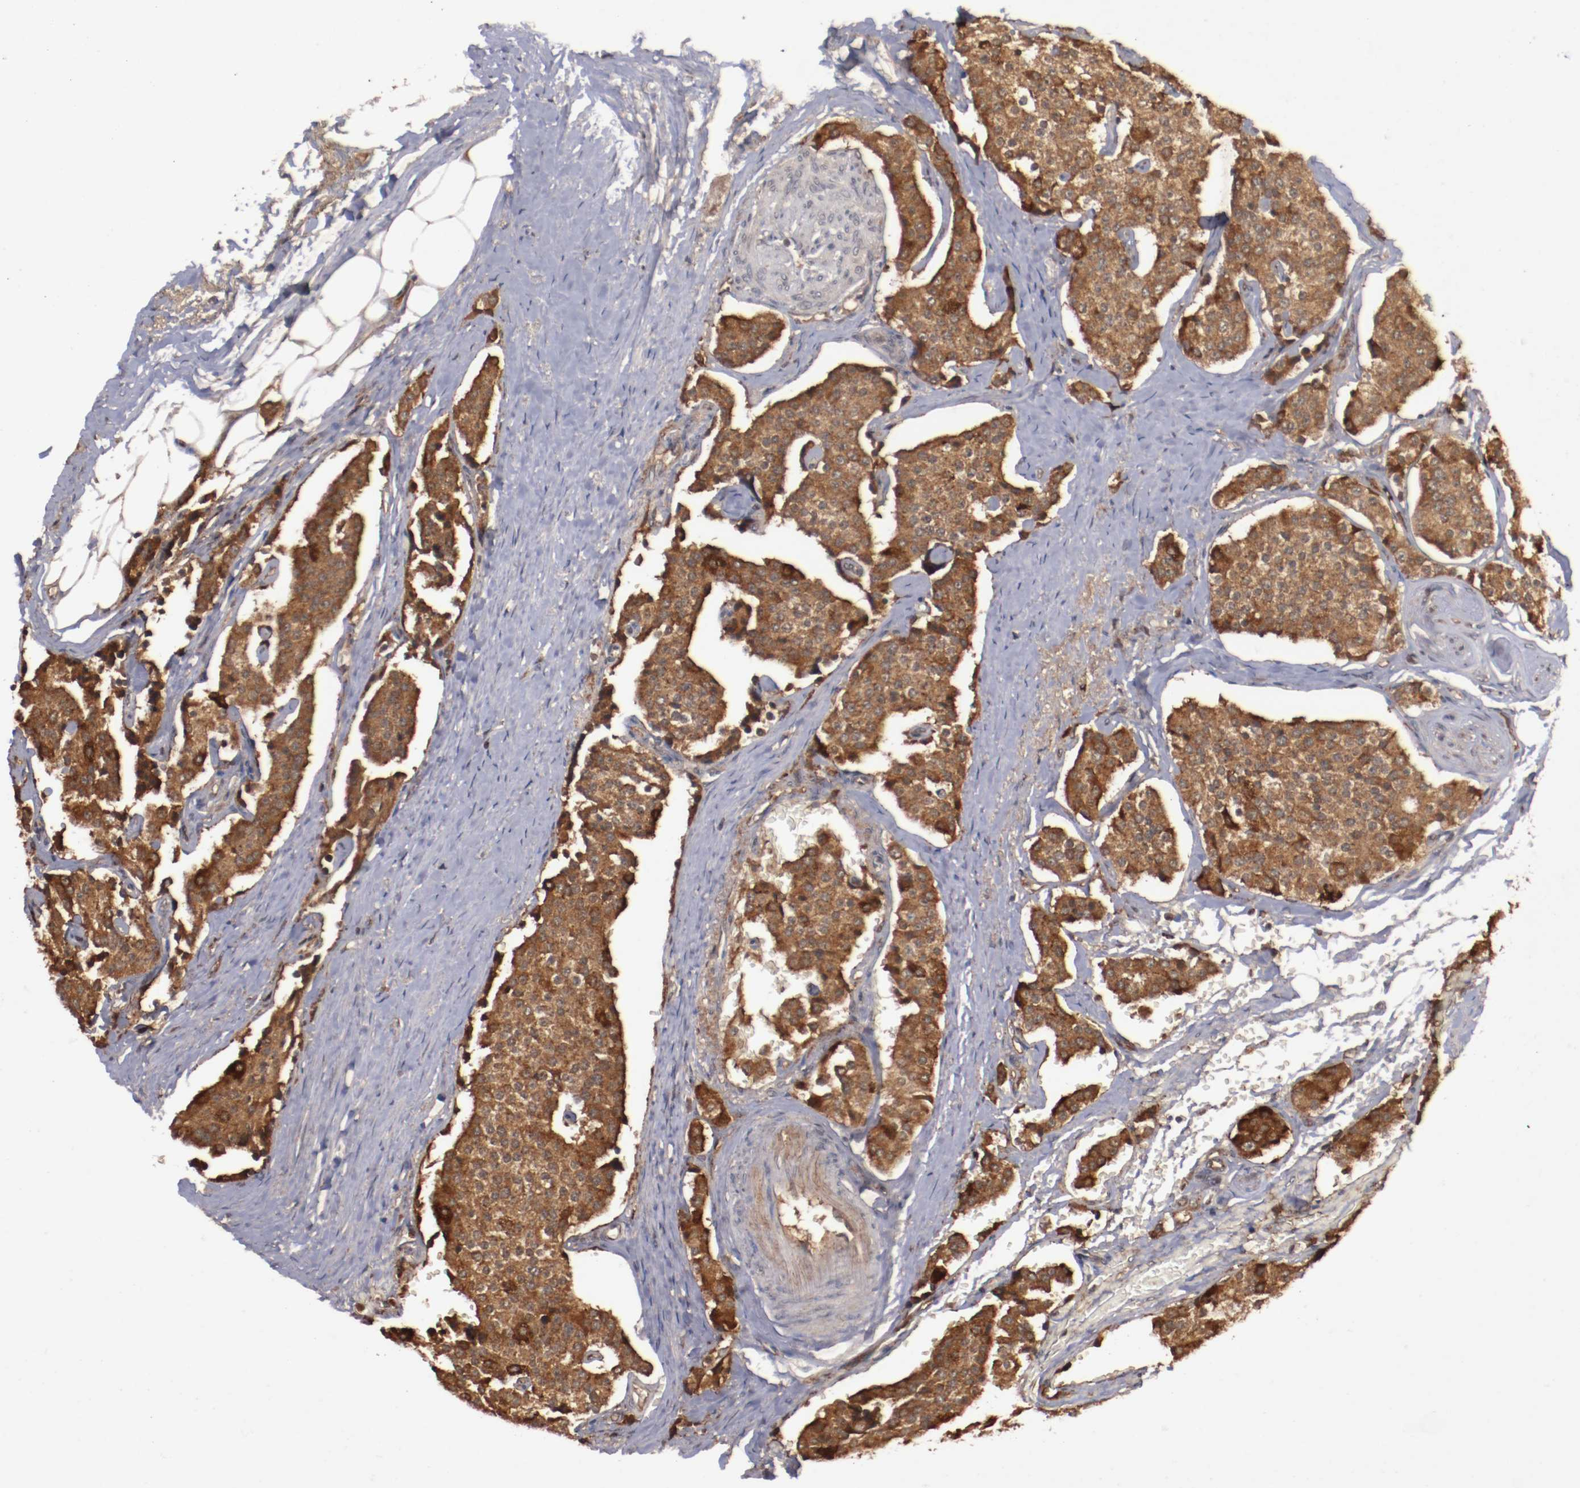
{"staining": {"intensity": "strong", "quantity": ">75%", "location": "cytoplasmic/membranous"}, "tissue": "carcinoid", "cell_type": "Tumor cells", "image_type": "cancer", "snomed": [{"axis": "morphology", "description": "Carcinoid, malignant, NOS"}, {"axis": "topography", "description": "Colon"}], "caption": "About >75% of tumor cells in carcinoid show strong cytoplasmic/membranous protein positivity as visualized by brown immunohistochemical staining.", "gene": "TENM1", "patient": {"sex": "female", "age": 61}}